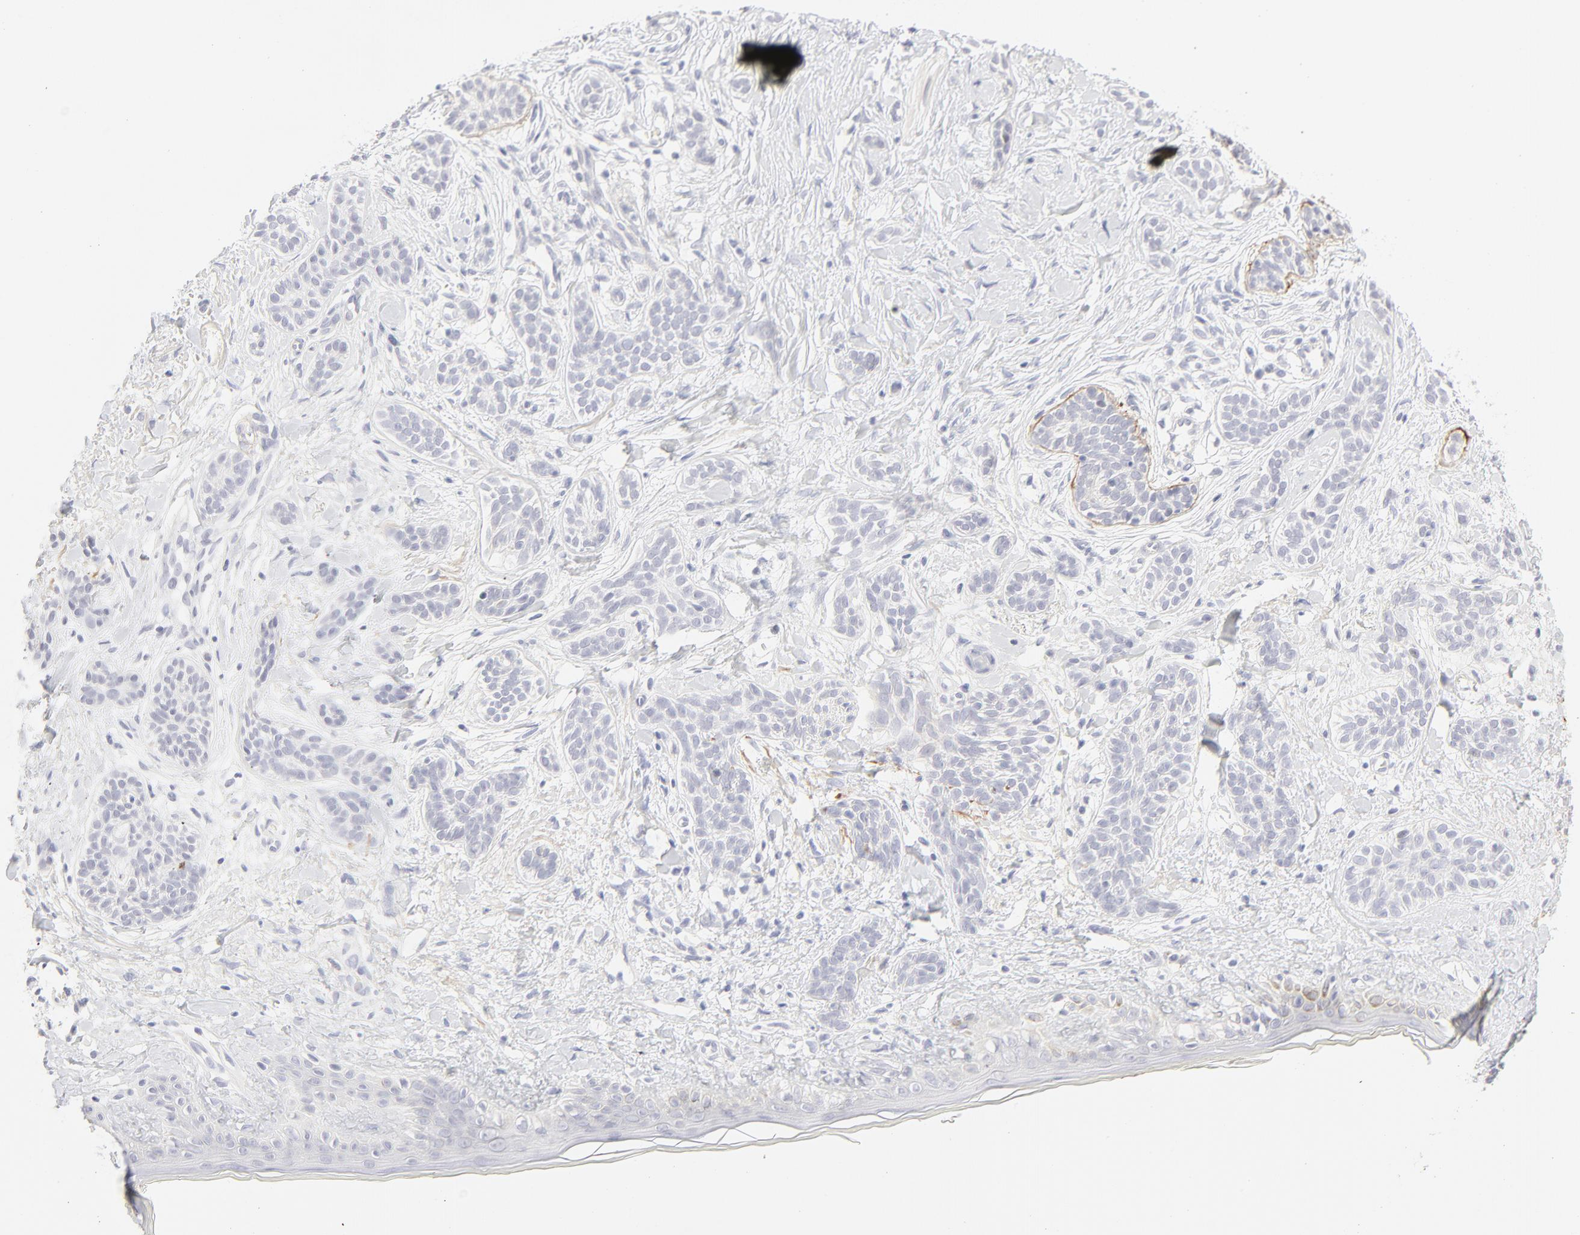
{"staining": {"intensity": "negative", "quantity": "none", "location": "none"}, "tissue": "skin cancer", "cell_type": "Tumor cells", "image_type": "cancer", "snomed": [{"axis": "morphology", "description": "Normal tissue, NOS"}, {"axis": "morphology", "description": "Basal cell carcinoma"}, {"axis": "topography", "description": "Skin"}], "caption": "This is an immunohistochemistry (IHC) photomicrograph of human basal cell carcinoma (skin). There is no expression in tumor cells.", "gene": "NPNT", "patient": {"sex": "male", "age": 63}}